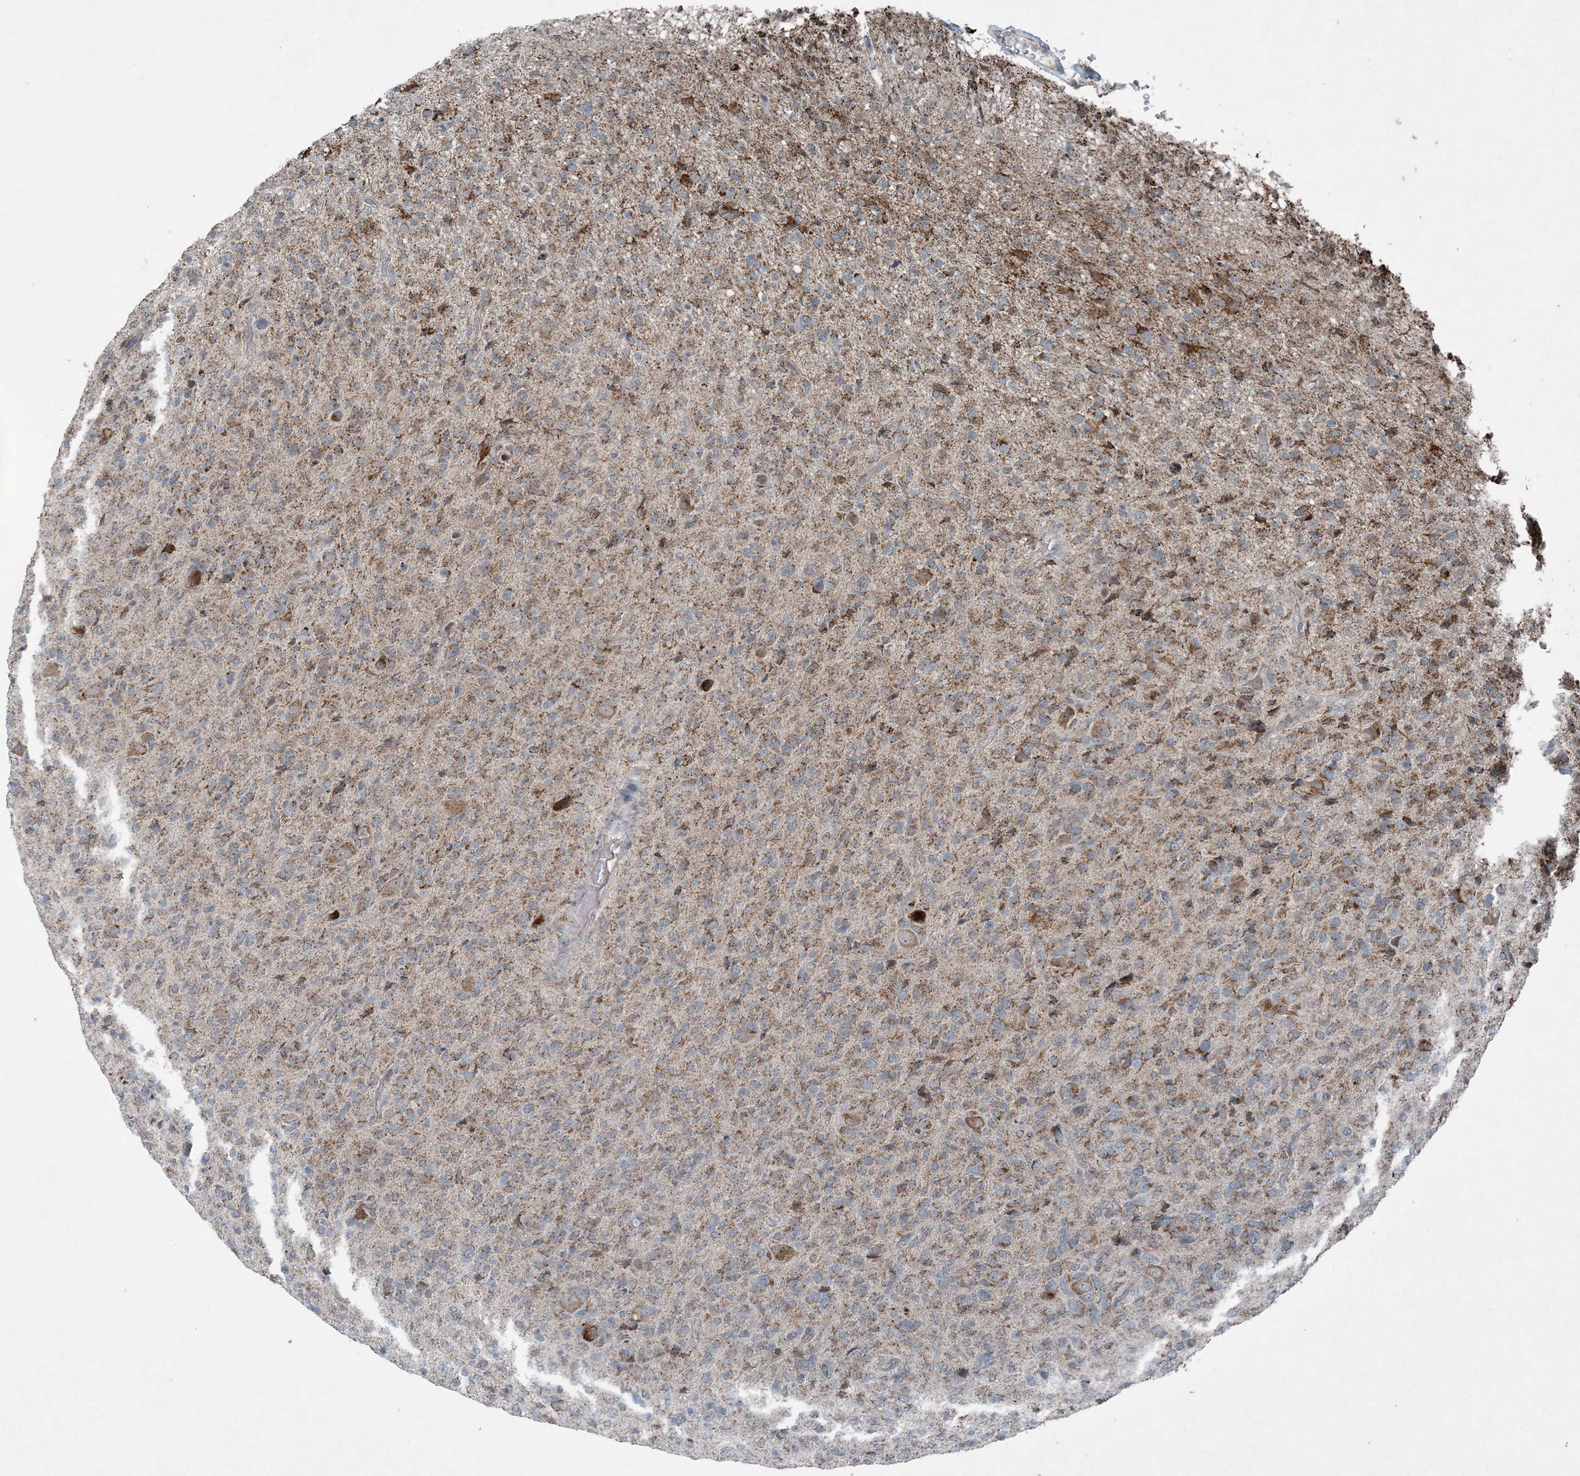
{"staining": {"intensity": "weak", "quantity": ">75%", "location": "cytoplasmic/membranous"}, "tissue": "glioma", "cell_type": "Tumor cells", "image_type": "cancer", "snomed": [{"axis": "morphology", "description": "Glioma, malignant, High grade"}, {"axis": "topography", "description": "Brain"}], "caption": "High-magnification brightfield microscopy of glioma stained with DAB (brown) and counterstained with hematoxylin (blue). tumor cells exhibit weak cytoplasmic/membranous positivity is identified in about>75% of cells.", "gene": "PC", "patient": {"sex": "female", "age": 57}}